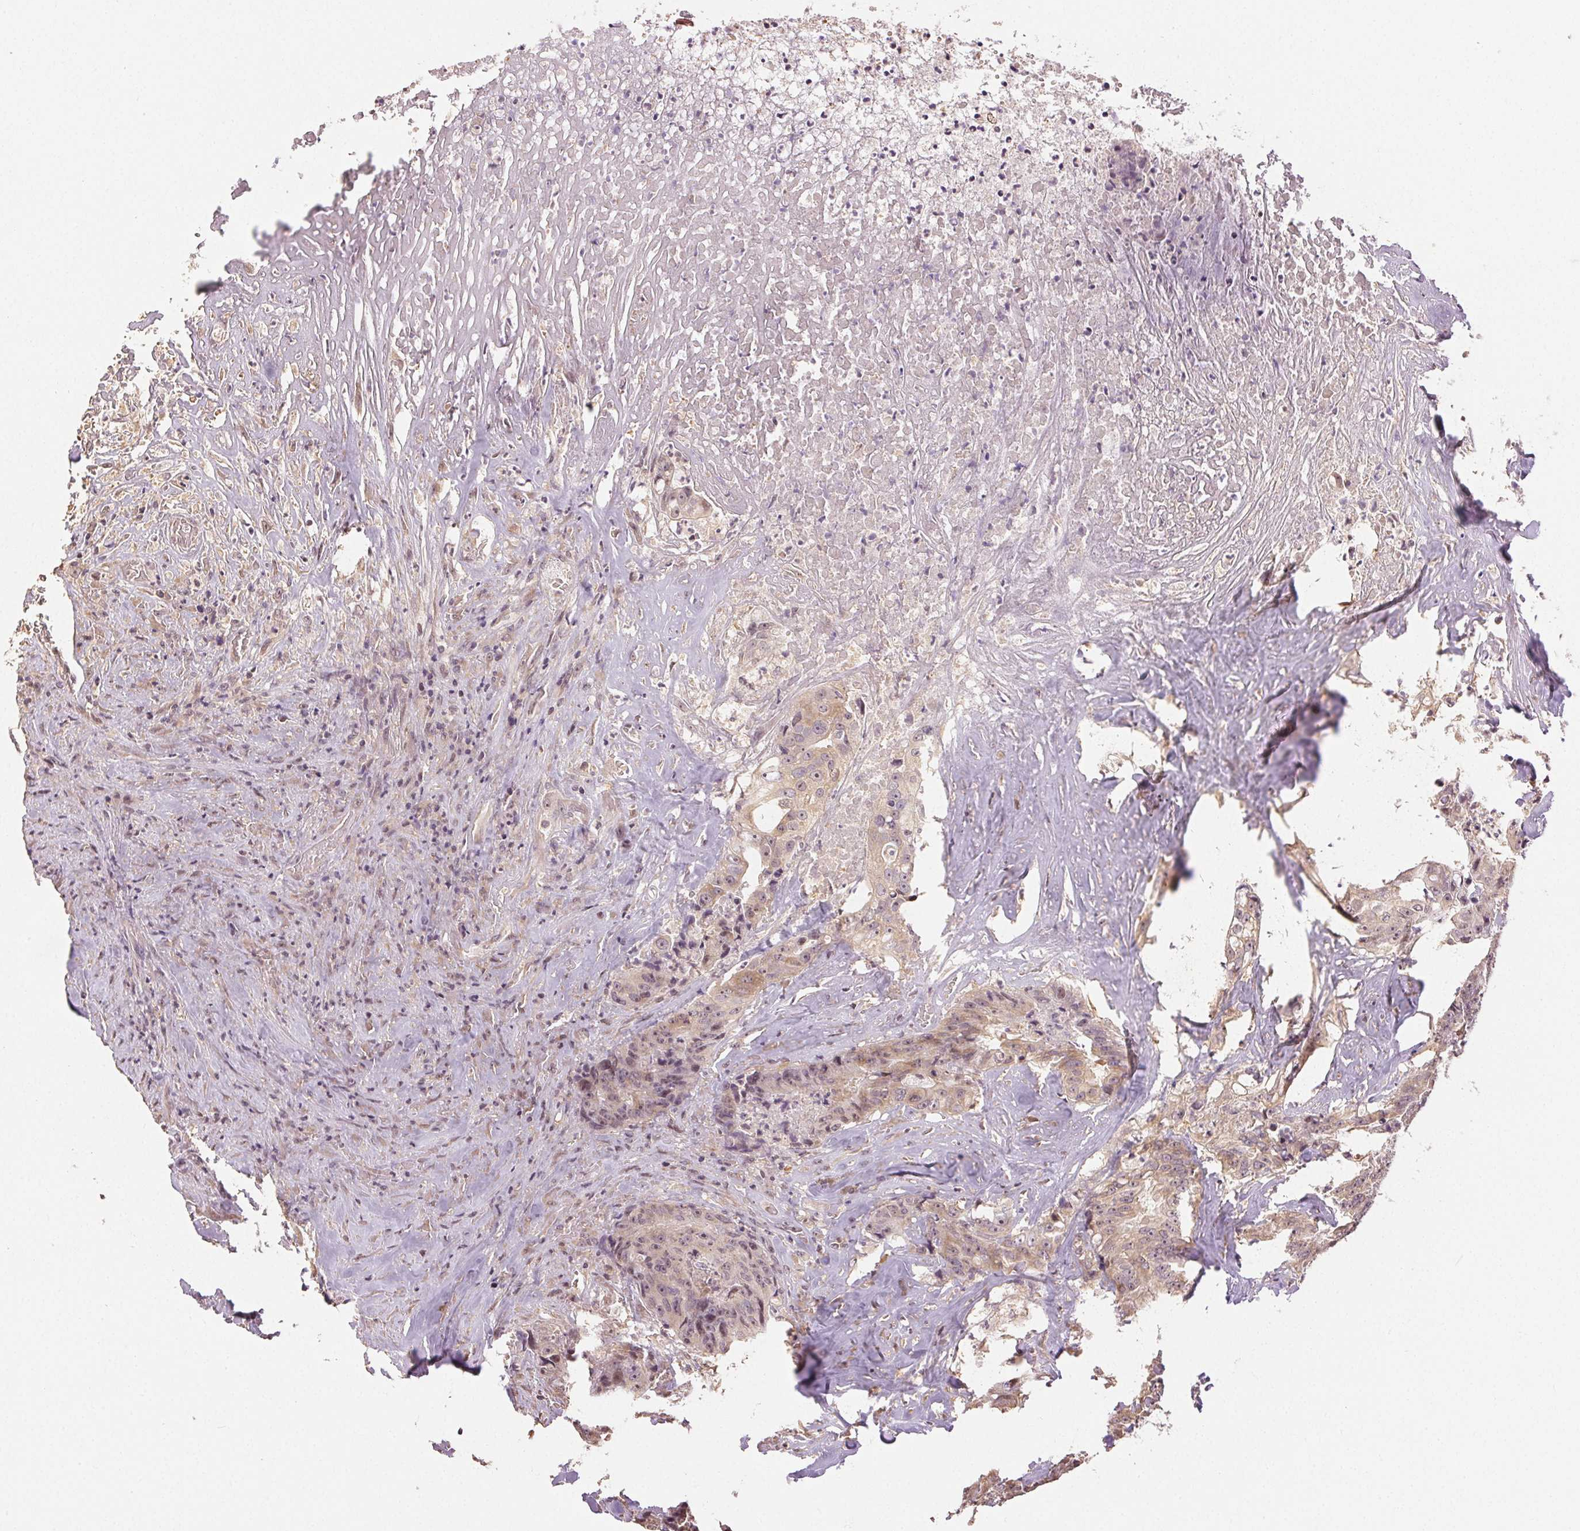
{"staining": {"intensity": "weak", "quantity": ">75%", "location": "nuclear"}, "tissue": "colorectal cancer", "cell_type": "Tumor cells", "image_type": "cancer", "snomed": [{"axis": "morphology", "description": "Adenocarcinoma, NOS"}, {"axis": "topography", "description": "Rectum"}], "caption": "Protein analysis of adenocarcinoma (colorectal) tissue exhibits weak nuclear staining in approximately >75% of tumor cells.", "gene": "PLCB1", "patient": {"sex": "female", "age": 62}}